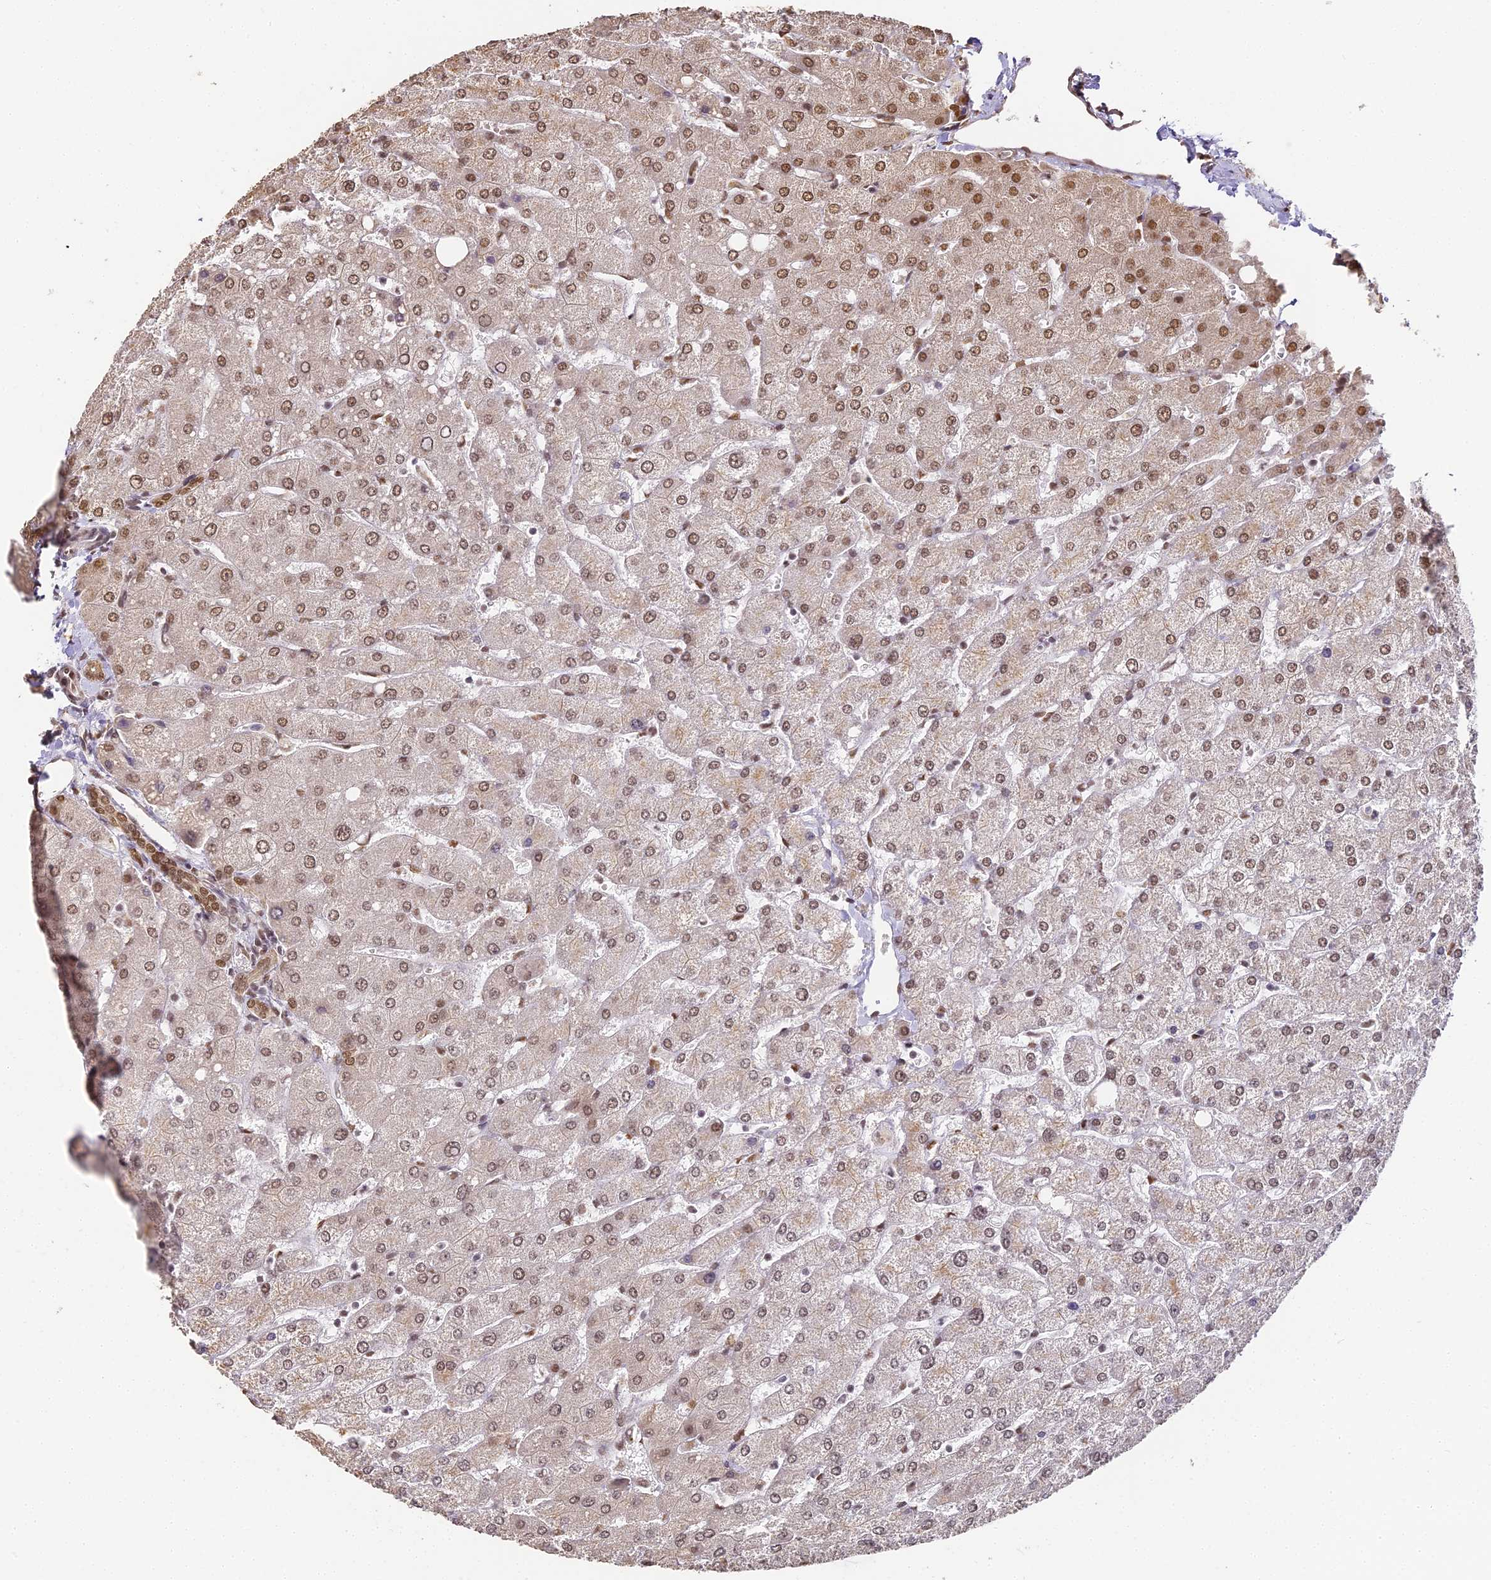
{"staining": {"intensity": "moderate", "quantity": ">75%", "location": "nuclear"}, "tissue": "liver", "cell_type": "Cholangiocytes", "image_type": "normal", "snomed": [{"axis": "morphology", "description": "Normal tissue, NOS"}, {"axis": "topography", "description": "Liver"}], "caption": "Immunohistochemistry histopathology image of unremarkable liver stained for a protein (brown), which demonstrates medium levels of moderate nuclear positivity in approximately >75% of cholangiocytes.", "gene": "HNRNPA1", "patient": {"sex": "male", "age": 55}}